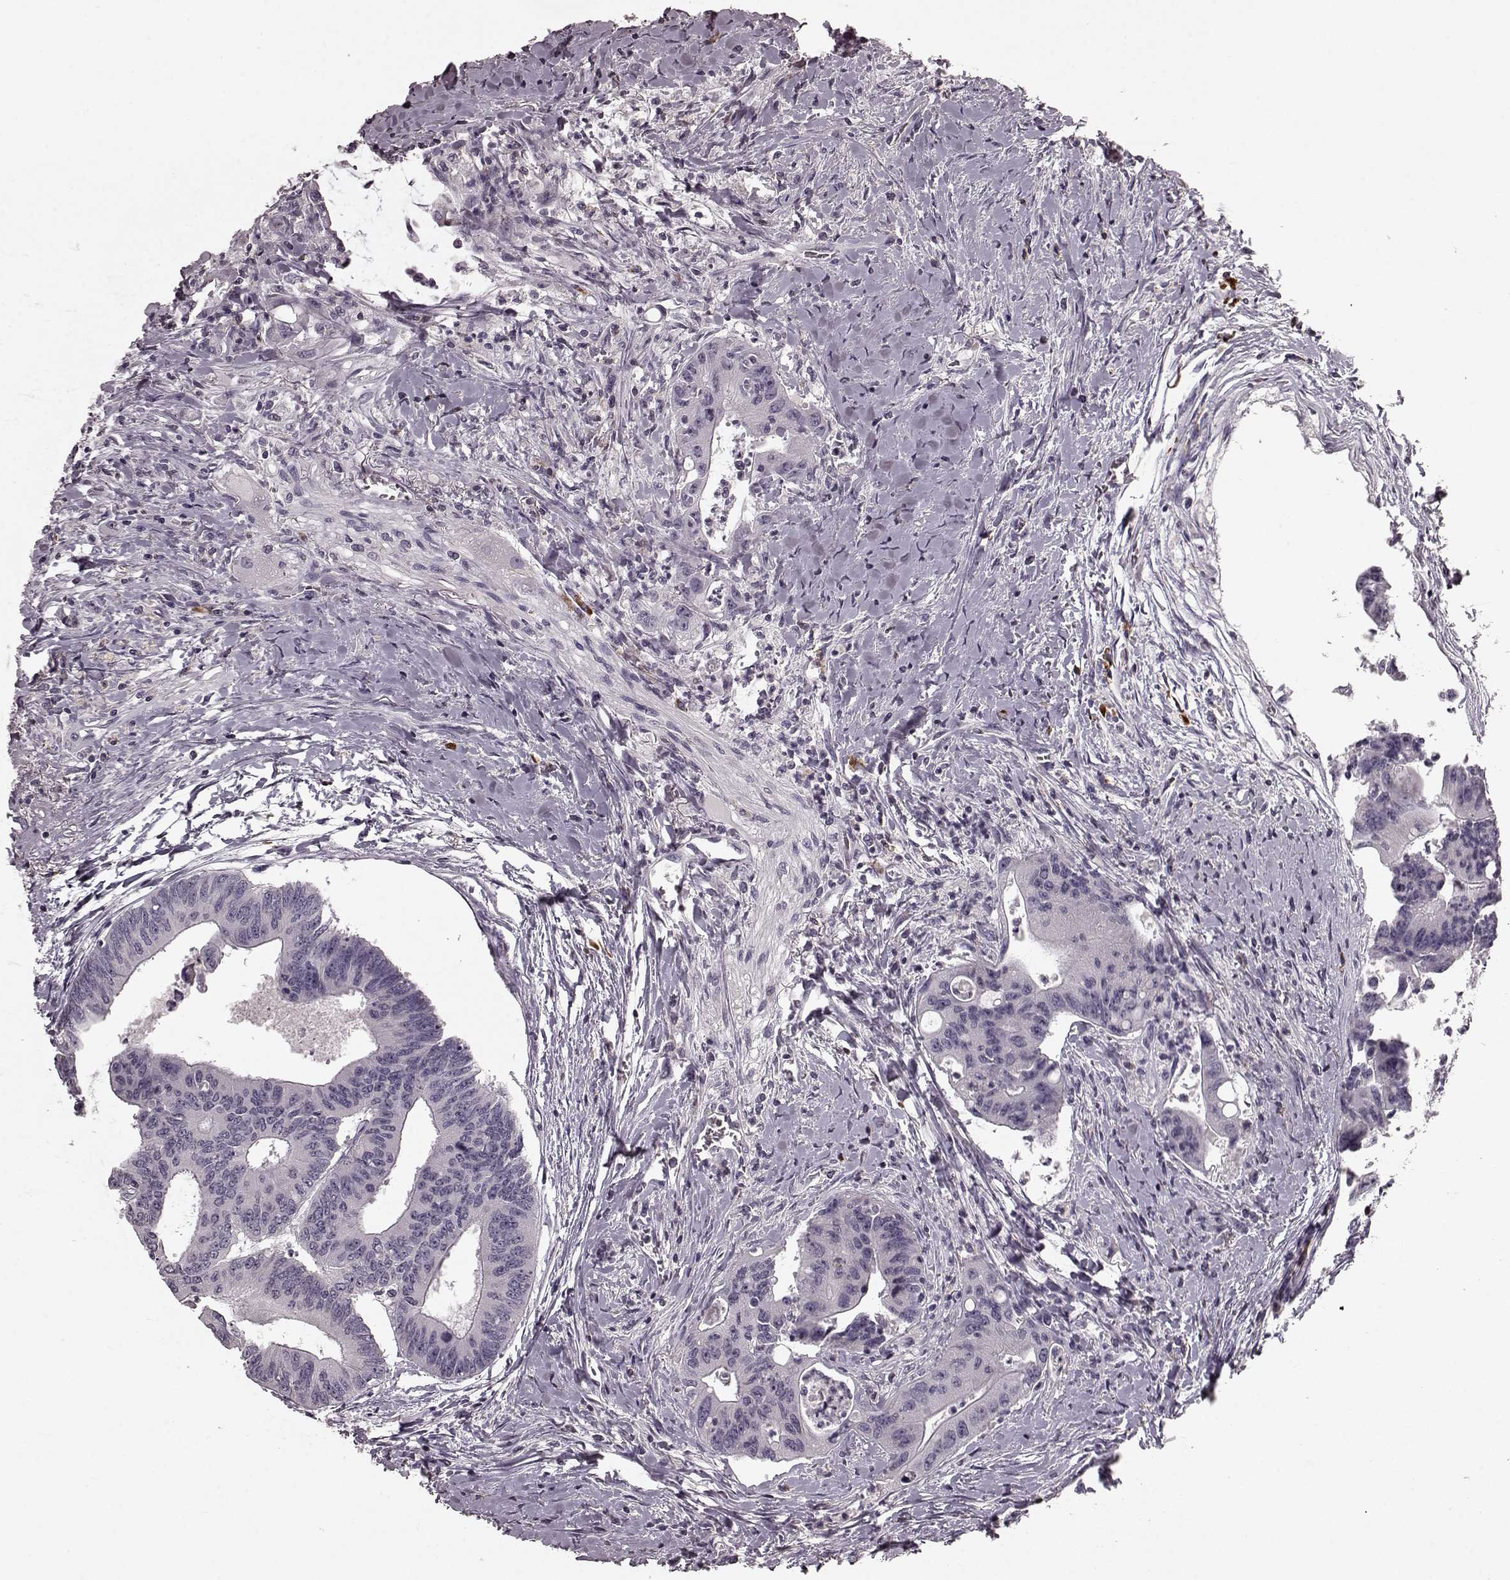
{"staining": {"intensity": "negative", "quantity": "none", "location": "none"}, "tissue": "colorectal cancer", "cell_type": "Tumor cells", "image_type": "cancer", "snomed": [{"axis": "morphology", "description": "Adenocarcinoma, NOS"}, {"axis": "topography", "description": "Rectum"}], "caption": "Tumor cells are negative for protein expression in human colorectal adenocarcinoma.", "gene": "CD28", "patient": {"sex": "male", "age": 59}}